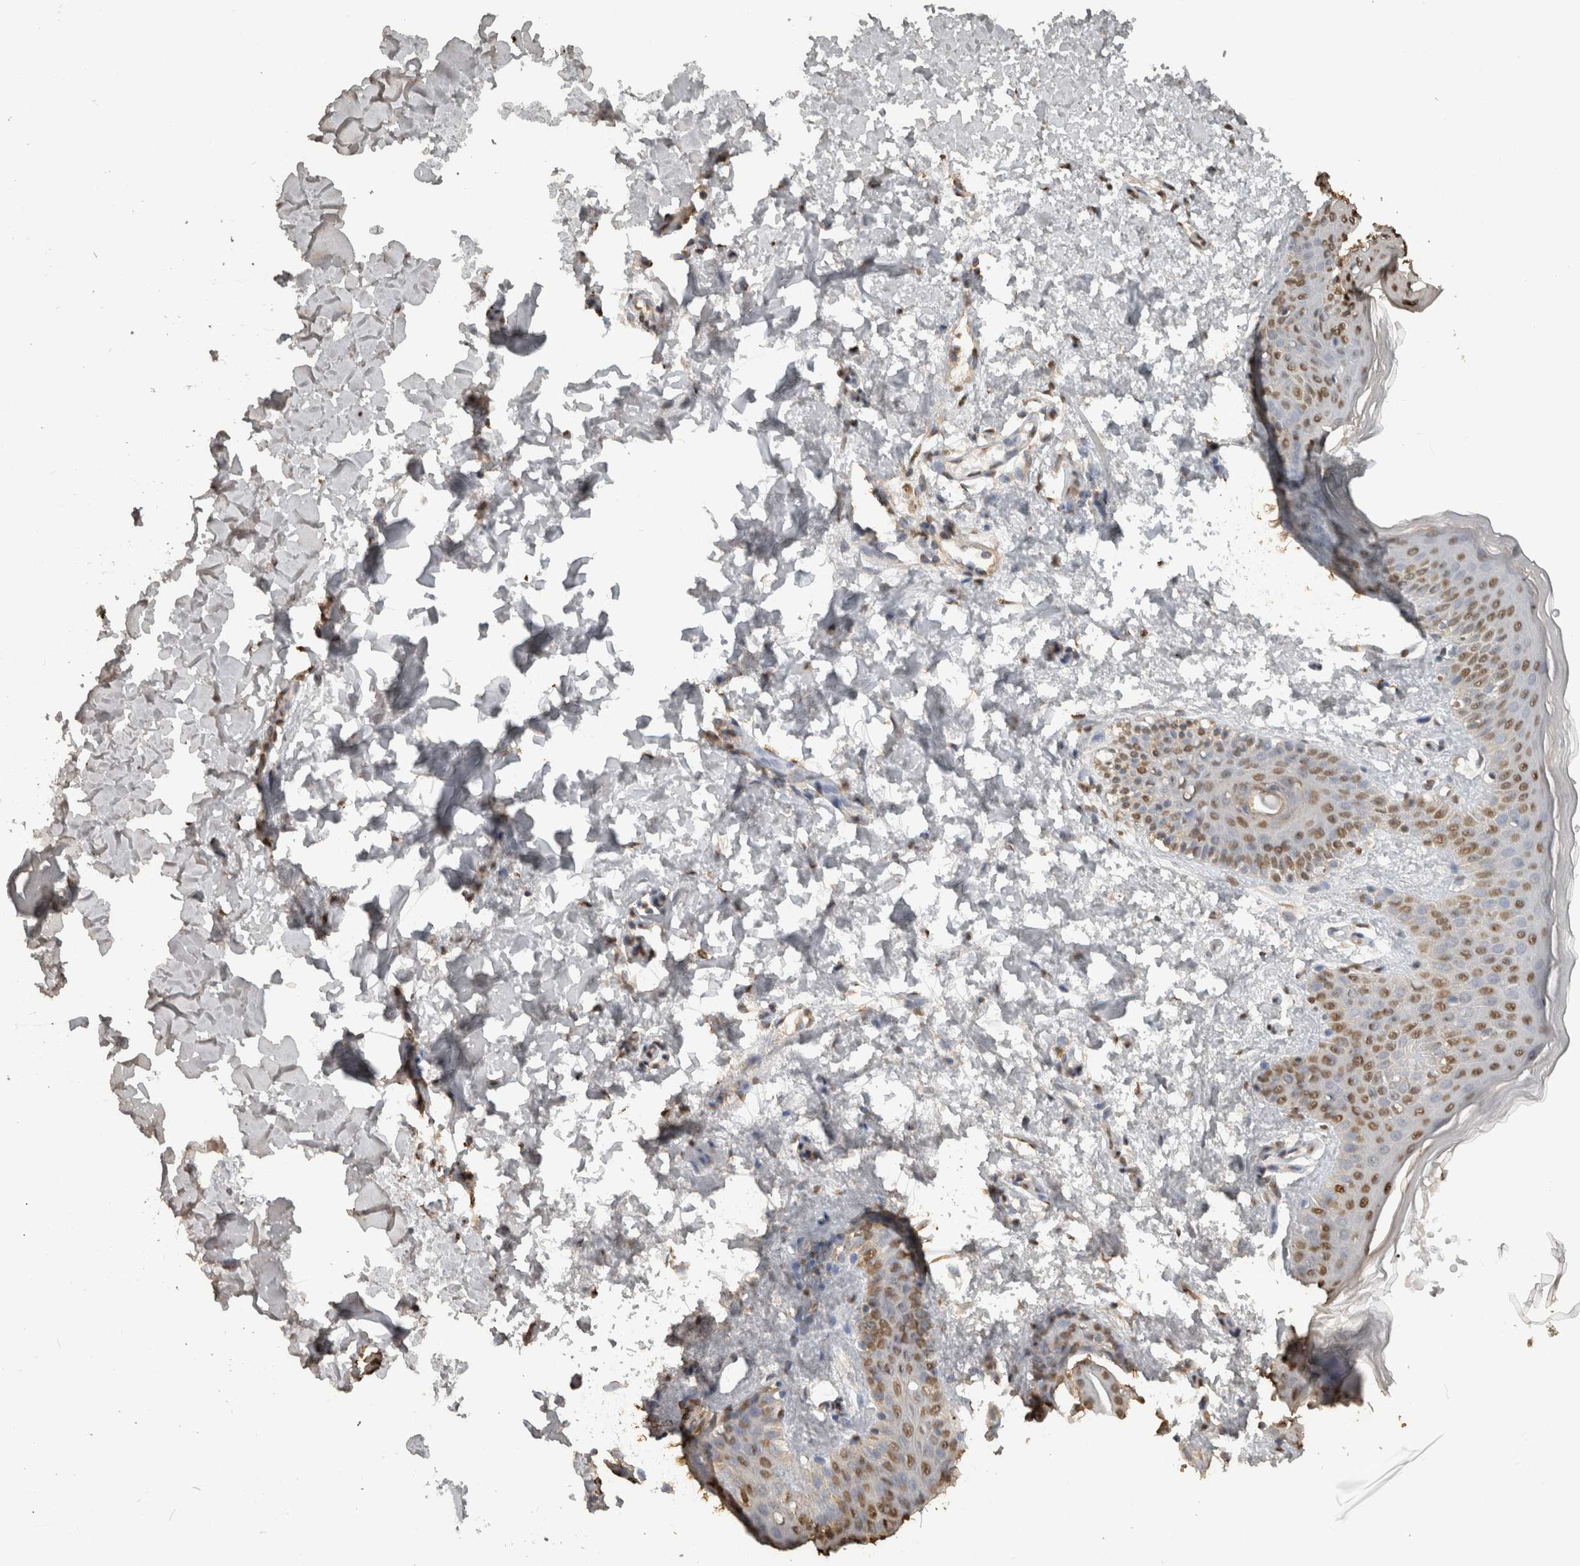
{"staining": {"intensity": "moderate", "quantity": ">75%", "location": "nuclear"}, "tissue": "skin", "cell_type": "Fibroblasts", "image_type": "normal", "snomed": [{"axis": "morphology", "description": "Normal tissue, NOS"}, {"axis": "morphology", "description": "Neoplasm, benign, NOS"}, {"axis": "topography", "description": "Skin"}, {"axis": "topography", "description": "Soft tissue"}], "caption": "Approximately >75% of fibroblasts in benign human skin exhibit moderate nuclear protein positivity as visualized by brown immunohistochemical staining.", "gene": "HAND2", "patient": {"sex": "male", "age": 26}}